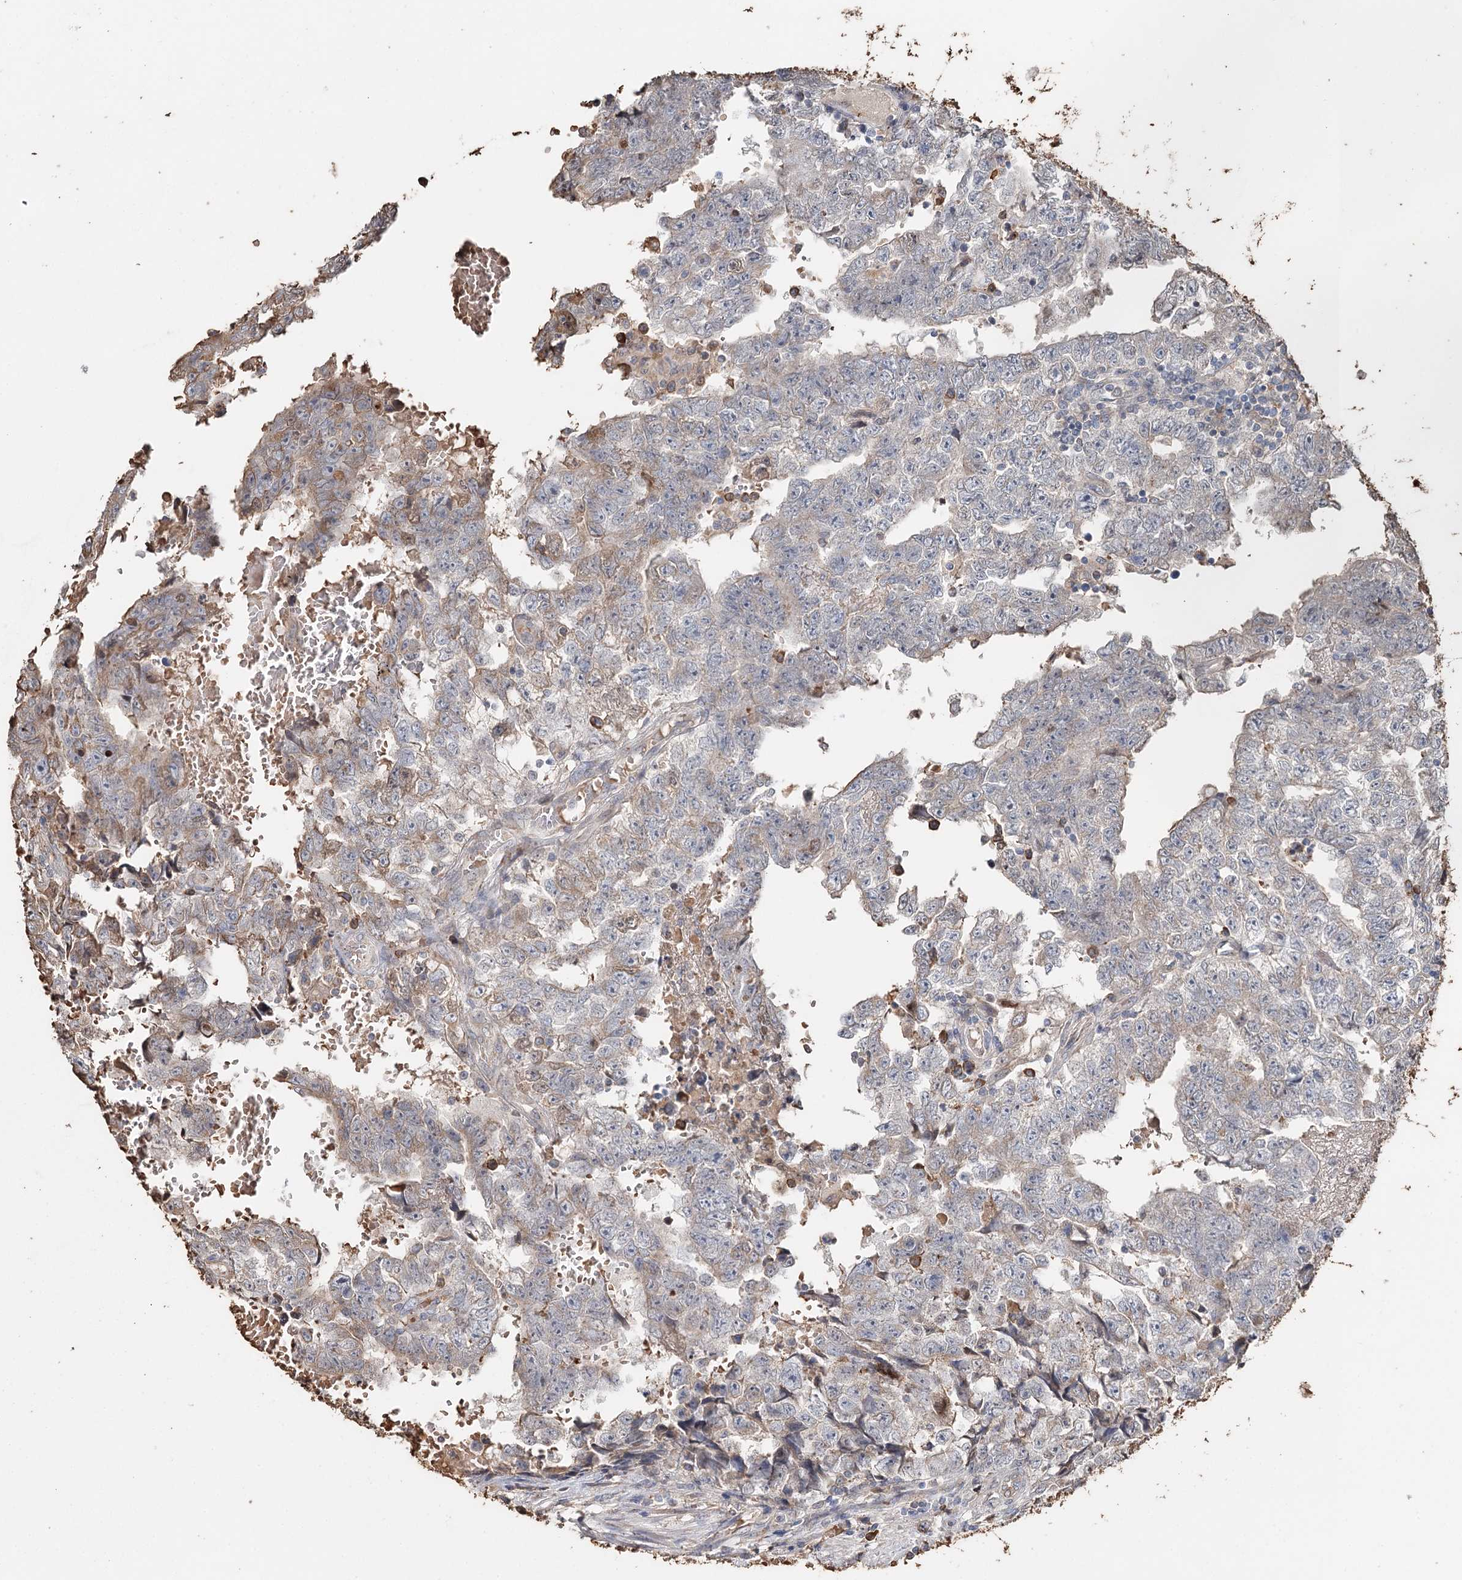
{"staining": {"intensity": "weak", "quantity": "<25%", "location": "cytoplasmic/membranous"}, "tissue": "testis cancer", "cell_type": "Tumor cells", "image_type": "cancer", "snomed": [{"axis": "morphology", "description": "Carcinoma, Embryonal, NOS"}, {"axis": "topography", "description": "Testis"}], "caption": "High magnification brightfield microscopy of testis cancer (embryonal carcinoma) stained with DAB (3,3'-diaminobenzidine) (brown) and counterstained with hematoxylin (blue): tumor cells show no significant positivity.", "gene": "SYVN1", "patient": {"sex": "male", "age": 25}}